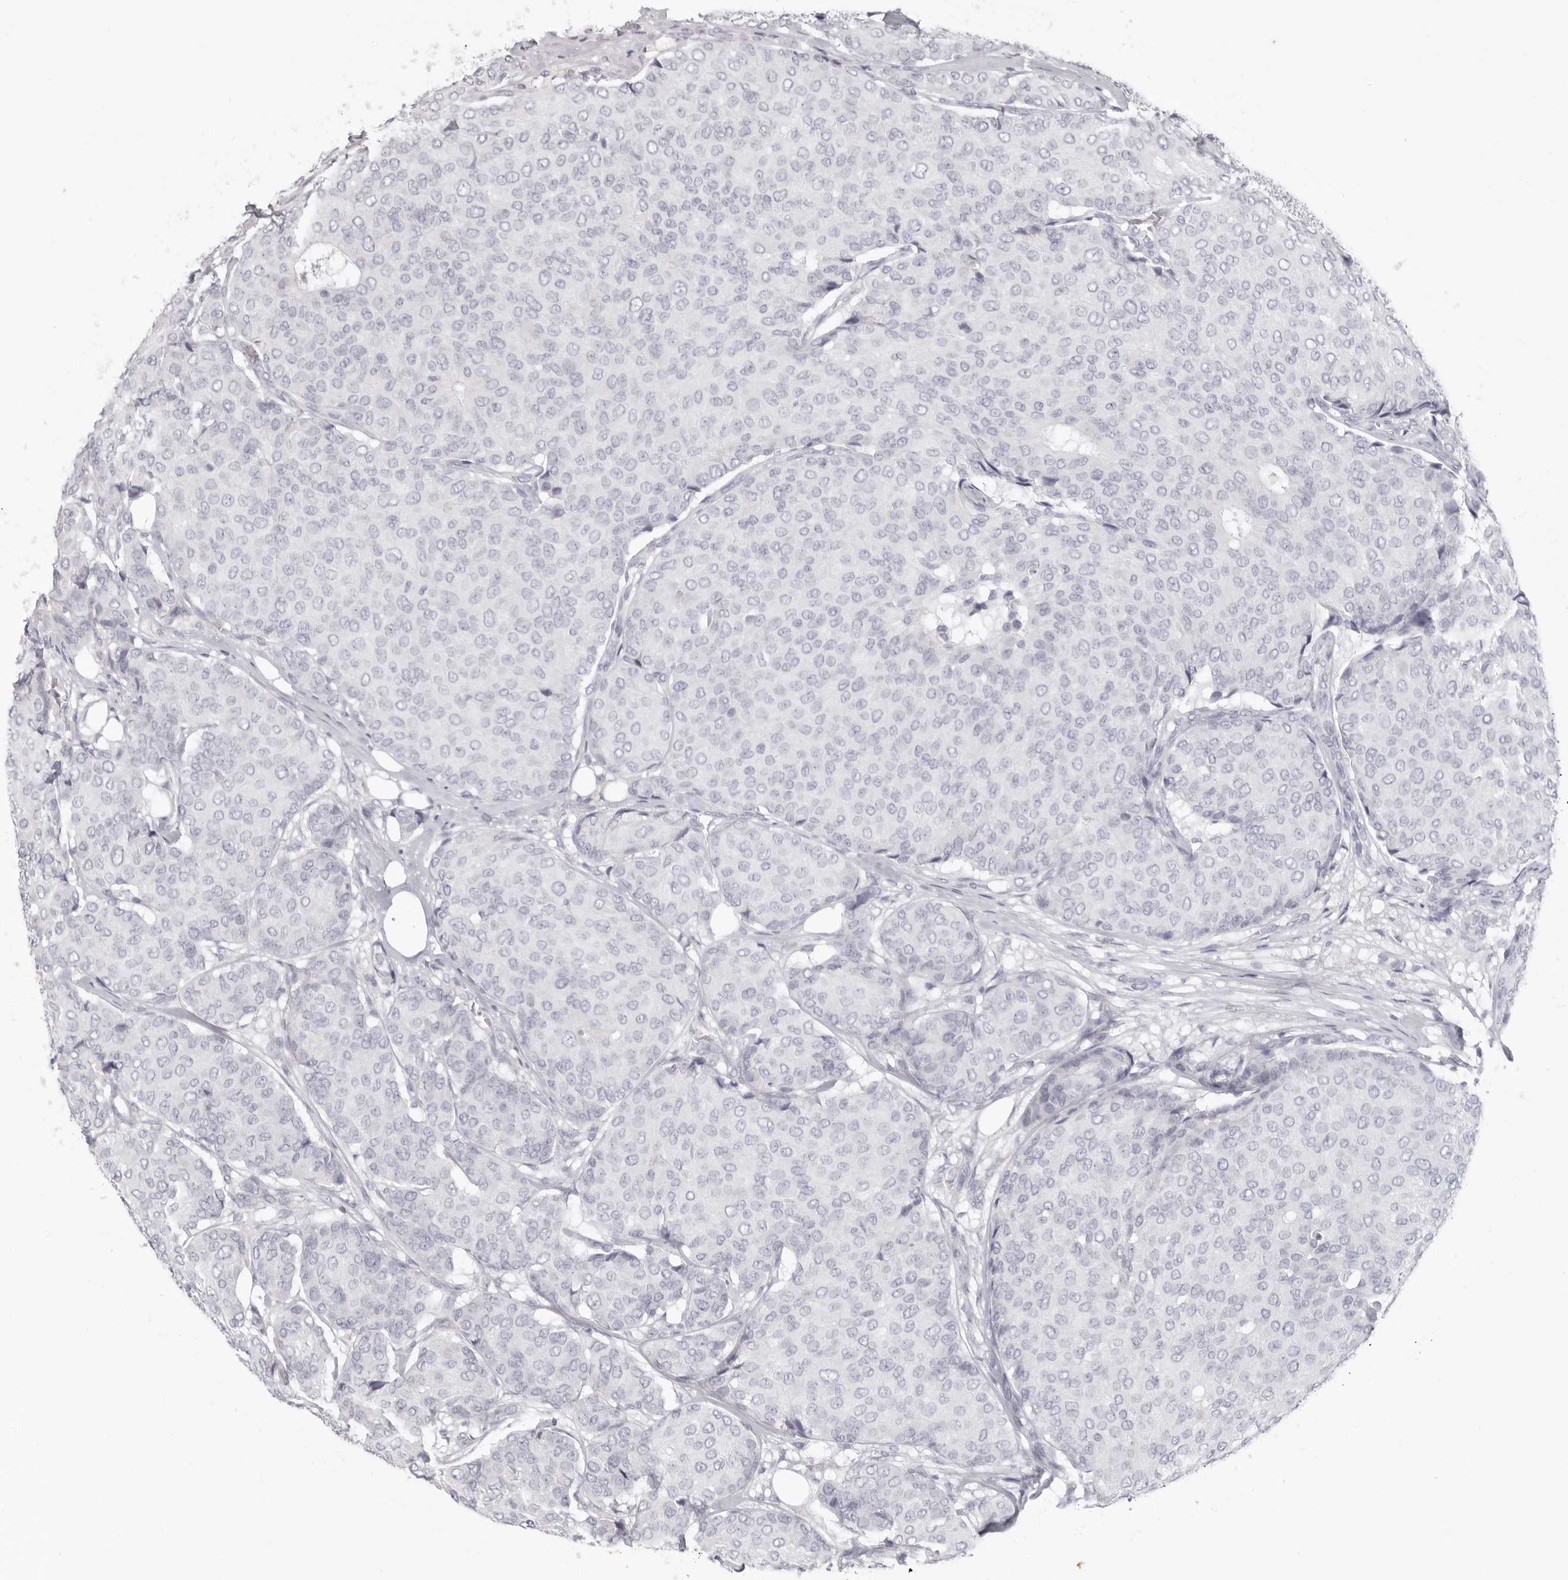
{"staining": {"intensity": "negative", "quantity": "none", "location": "none"}, "tissue": "breast cancer", "cell_type": "Tumor cells", "image_type": "cancer", "snomed": [{"axis": "morphology", "description": "Duct carcinoma"}, {"axis": "topography", "description": "Breast"}], "caption": "Tumor cells show no significant protein positivity in breast cancer (infiltrating ductal carcinoma).", "gene": "RXFP1", "patient": {"sex": "female", "age": 75}}